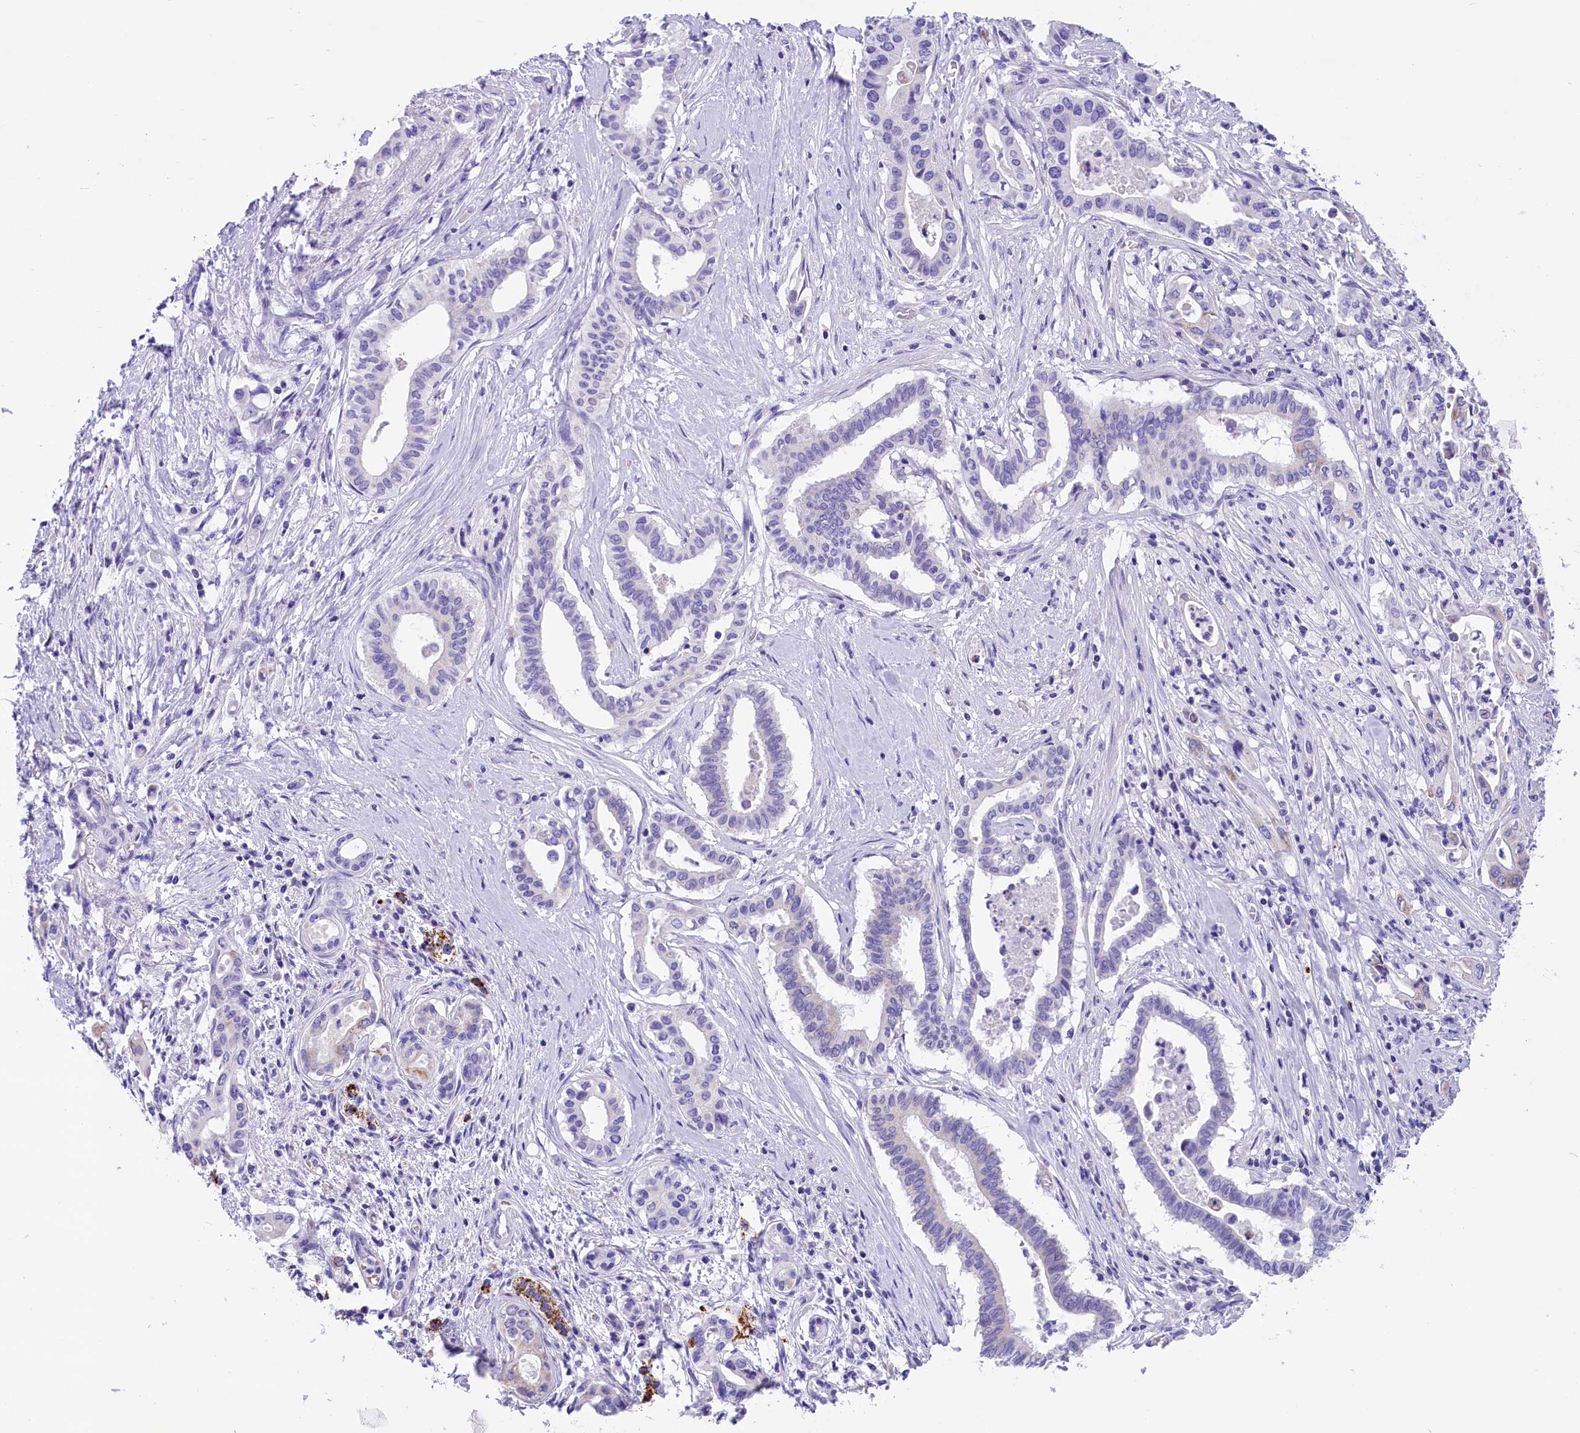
{"staining": {"intensity": "negative", "quantity": "none", "location": "none"}, "tissue": "pancreatic cancer", "cell_type": "Tumor cells", "image_type": "cancer", "snomed": [{"axis": "morphology", "description": "Adenocarcinoma, NOS"}, {"axis": "topography", "description": "Pancreas"}], "caption": "Immunohistochemistry of pancreatic adenocarcinoma reveals no expression in tumor cells.", "gene": "ABAT", "patient": {"sex": "female", "age": 77}}